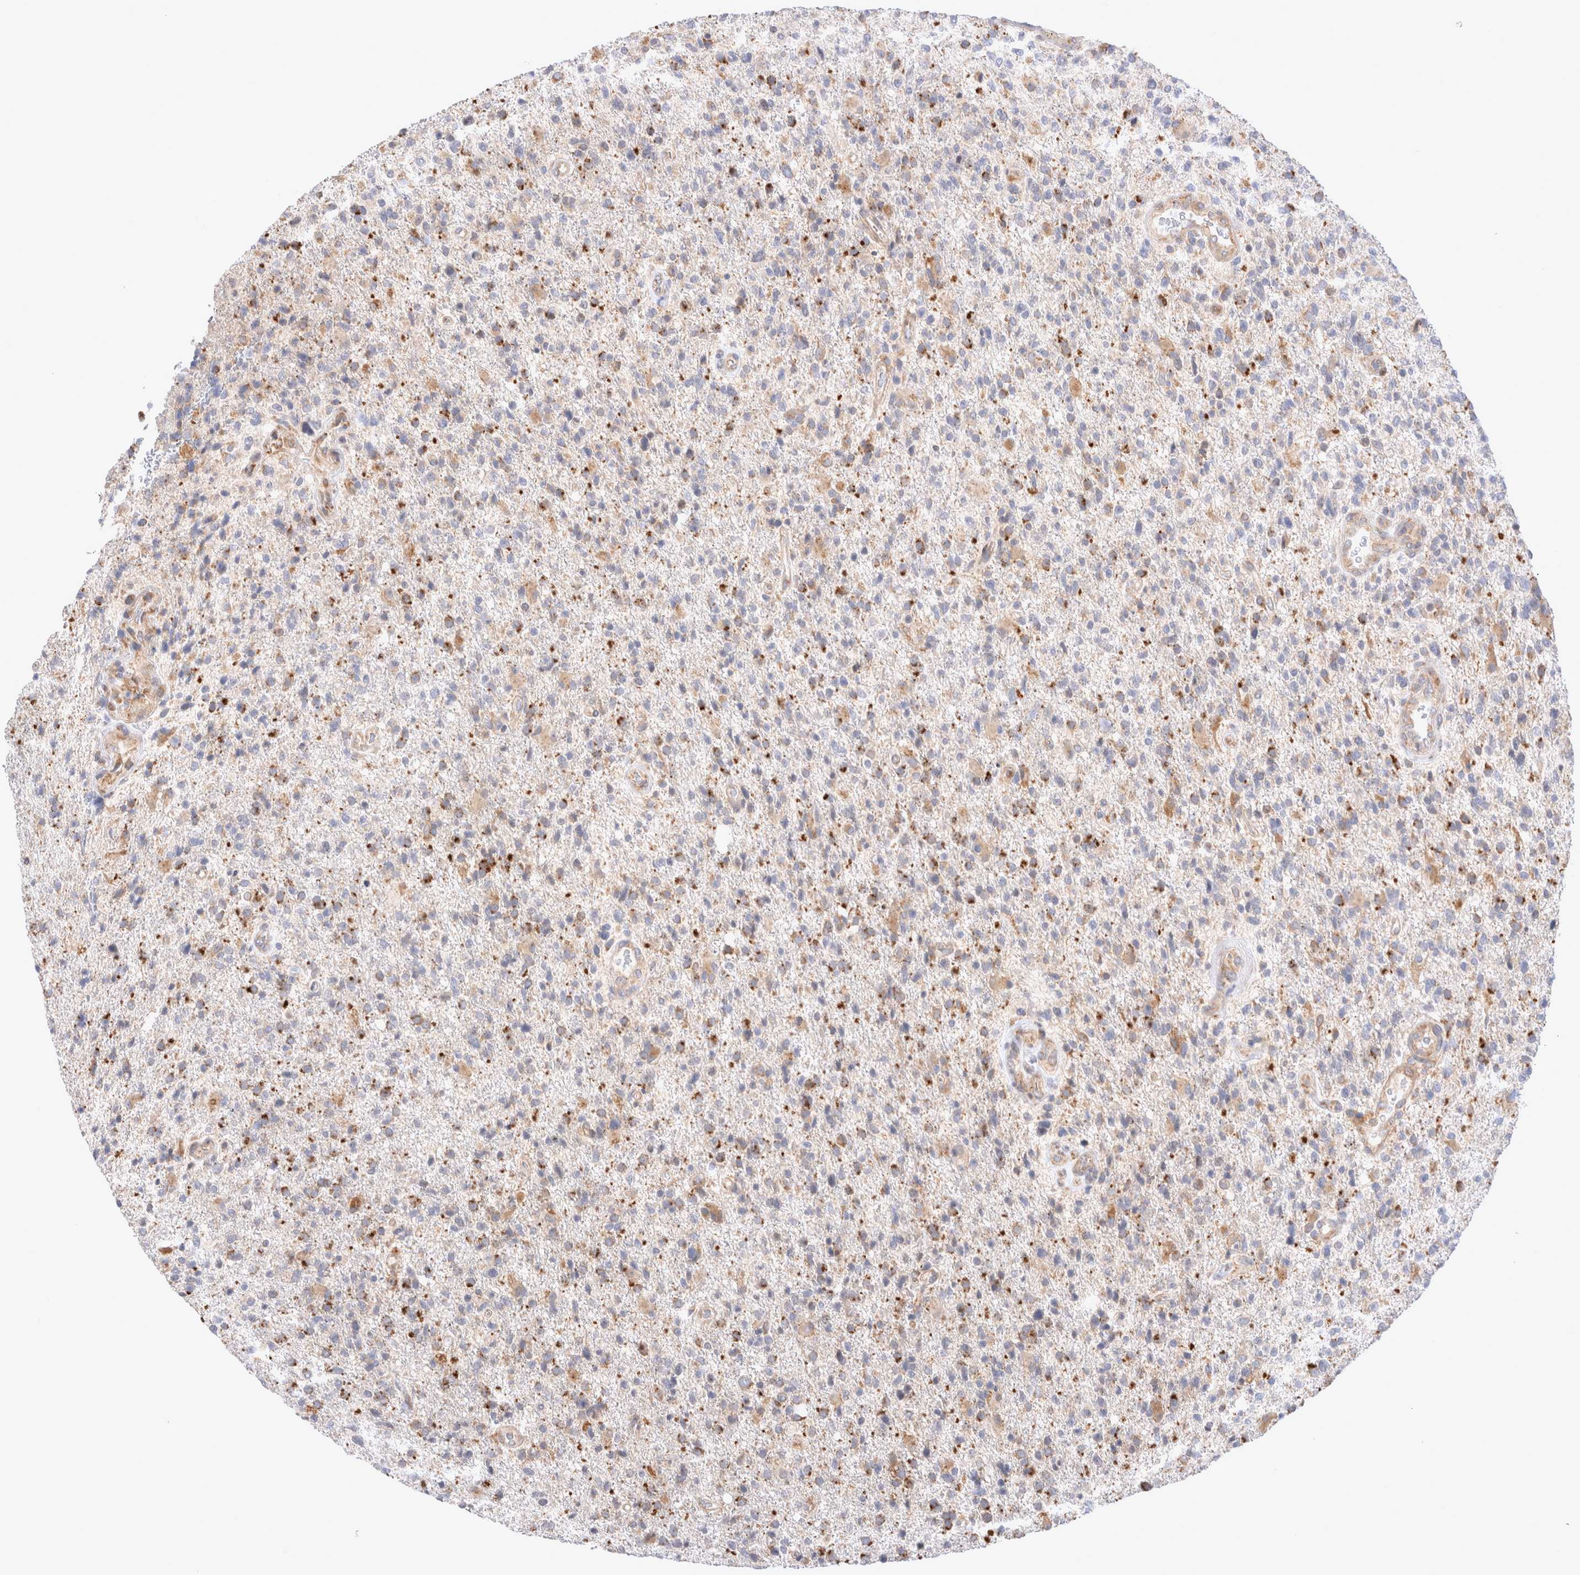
{"staining": {"intensity": "moderate", "quantity": "25%-75%", "location": "cytoplasmic/membranous"}, "tissue": "glioma", "cell_type": "Tumor cells", "image_type": "cancer", "snomed": [{"axis": "morphology", "description": "Glioma, malignant, High grade"}, {"axis": "topography", "description": "Brain"}], "caption": "This is an image of IHC staining of glioma, which shows moderate expression in the cytoplasmic/membranous of tumor cells.", "gene": "NPC1", "patient": {"sex": "male", "age": 72}}